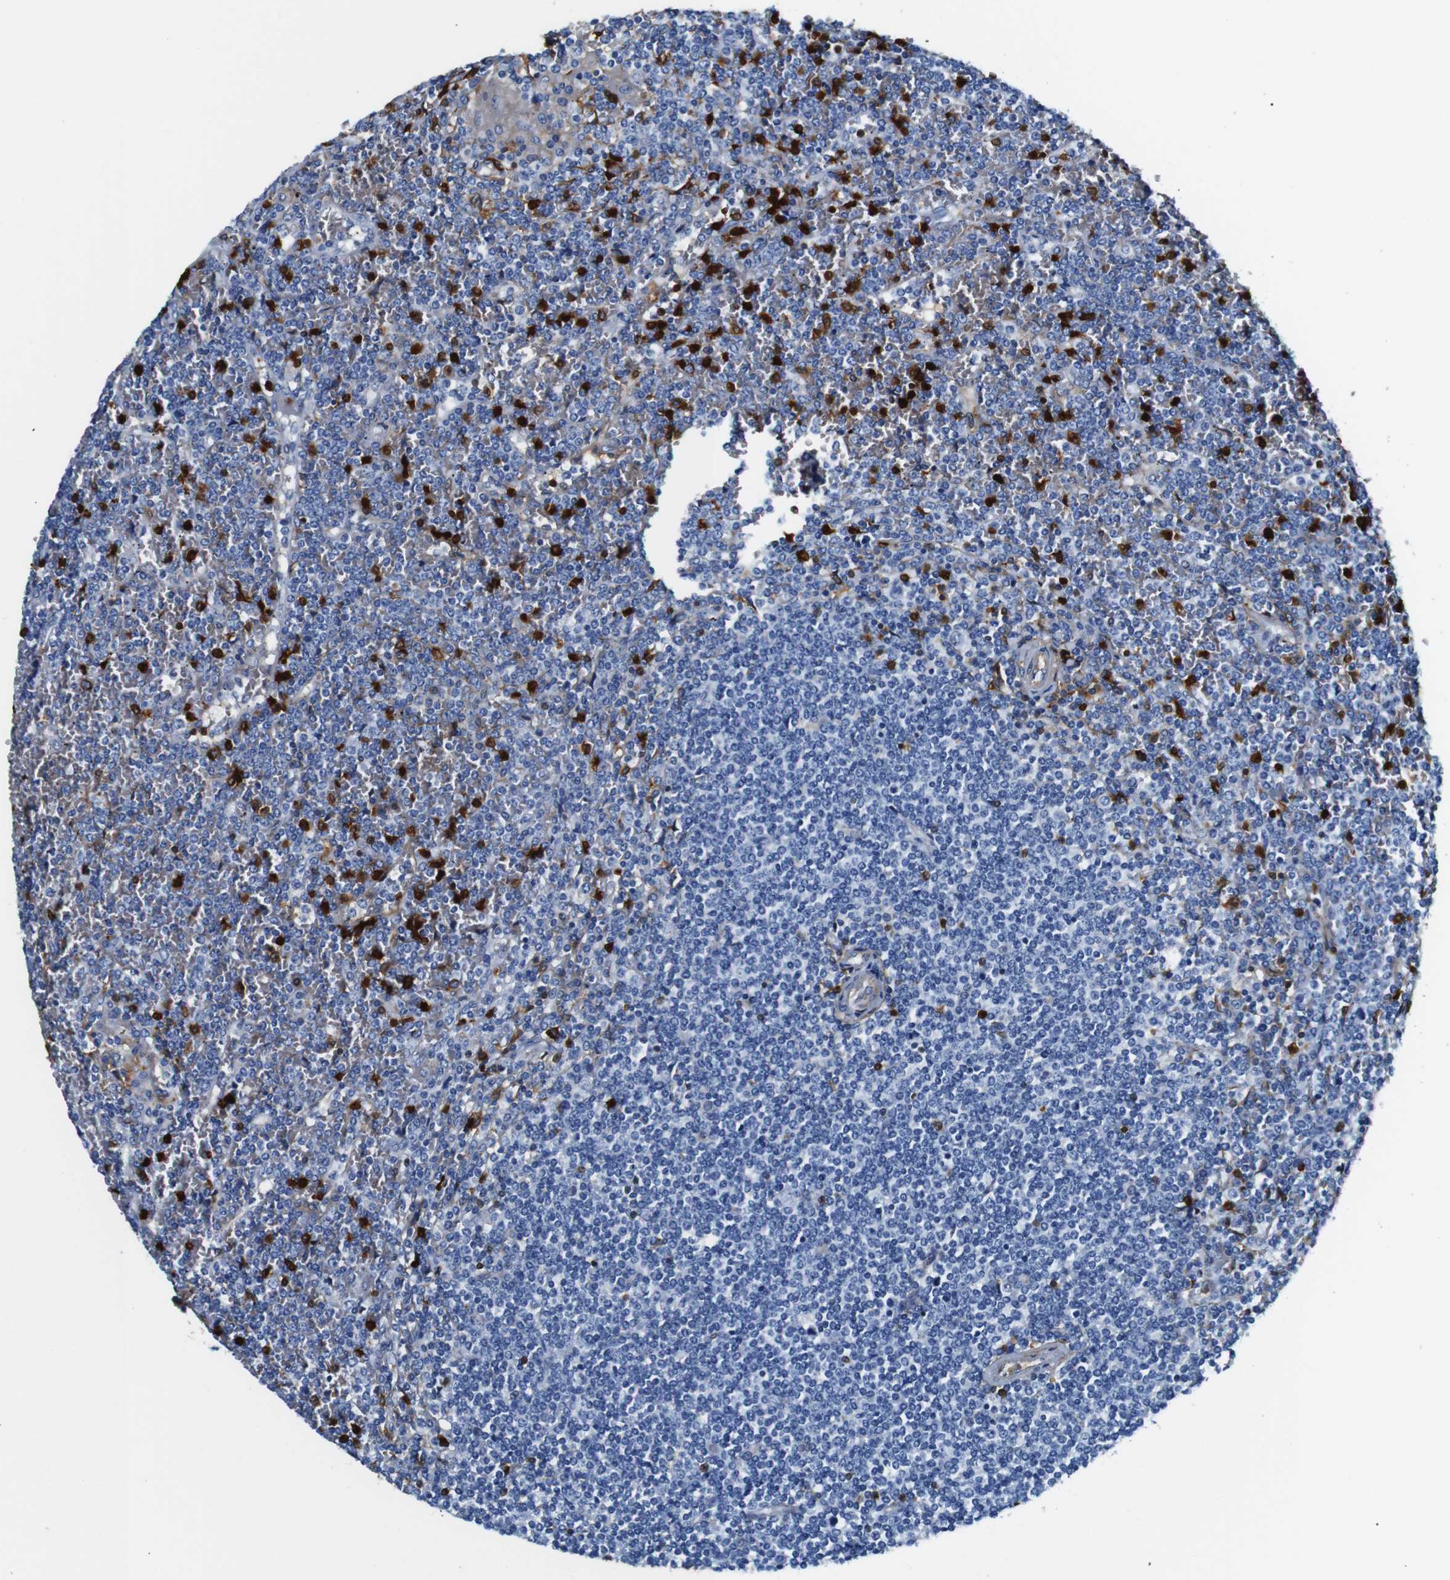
{"staining": {"intensity": "negative", "quantity": "none", "location": "none"}, "tissue": "lymphoma", "cell_type": "Tumor cells", "image_type": "cancer", "snomed": [{"axis": "morphology", "description": "Malignant lymphoma, non-Hodgkin's type, Low grade"}, {"axis": "topography", "description": "Spleen"}], "caption": "This image is of malignant lymphoma, non-Hodgkin's type (low-grade) stained with immunohistochemistry (IHC) to label a protein in brown with the nuclei are counter-stained blue. There is no staining in tumor cells.", "gene": "ANXA1", "patient": {"sex": "female", "age": 19}}